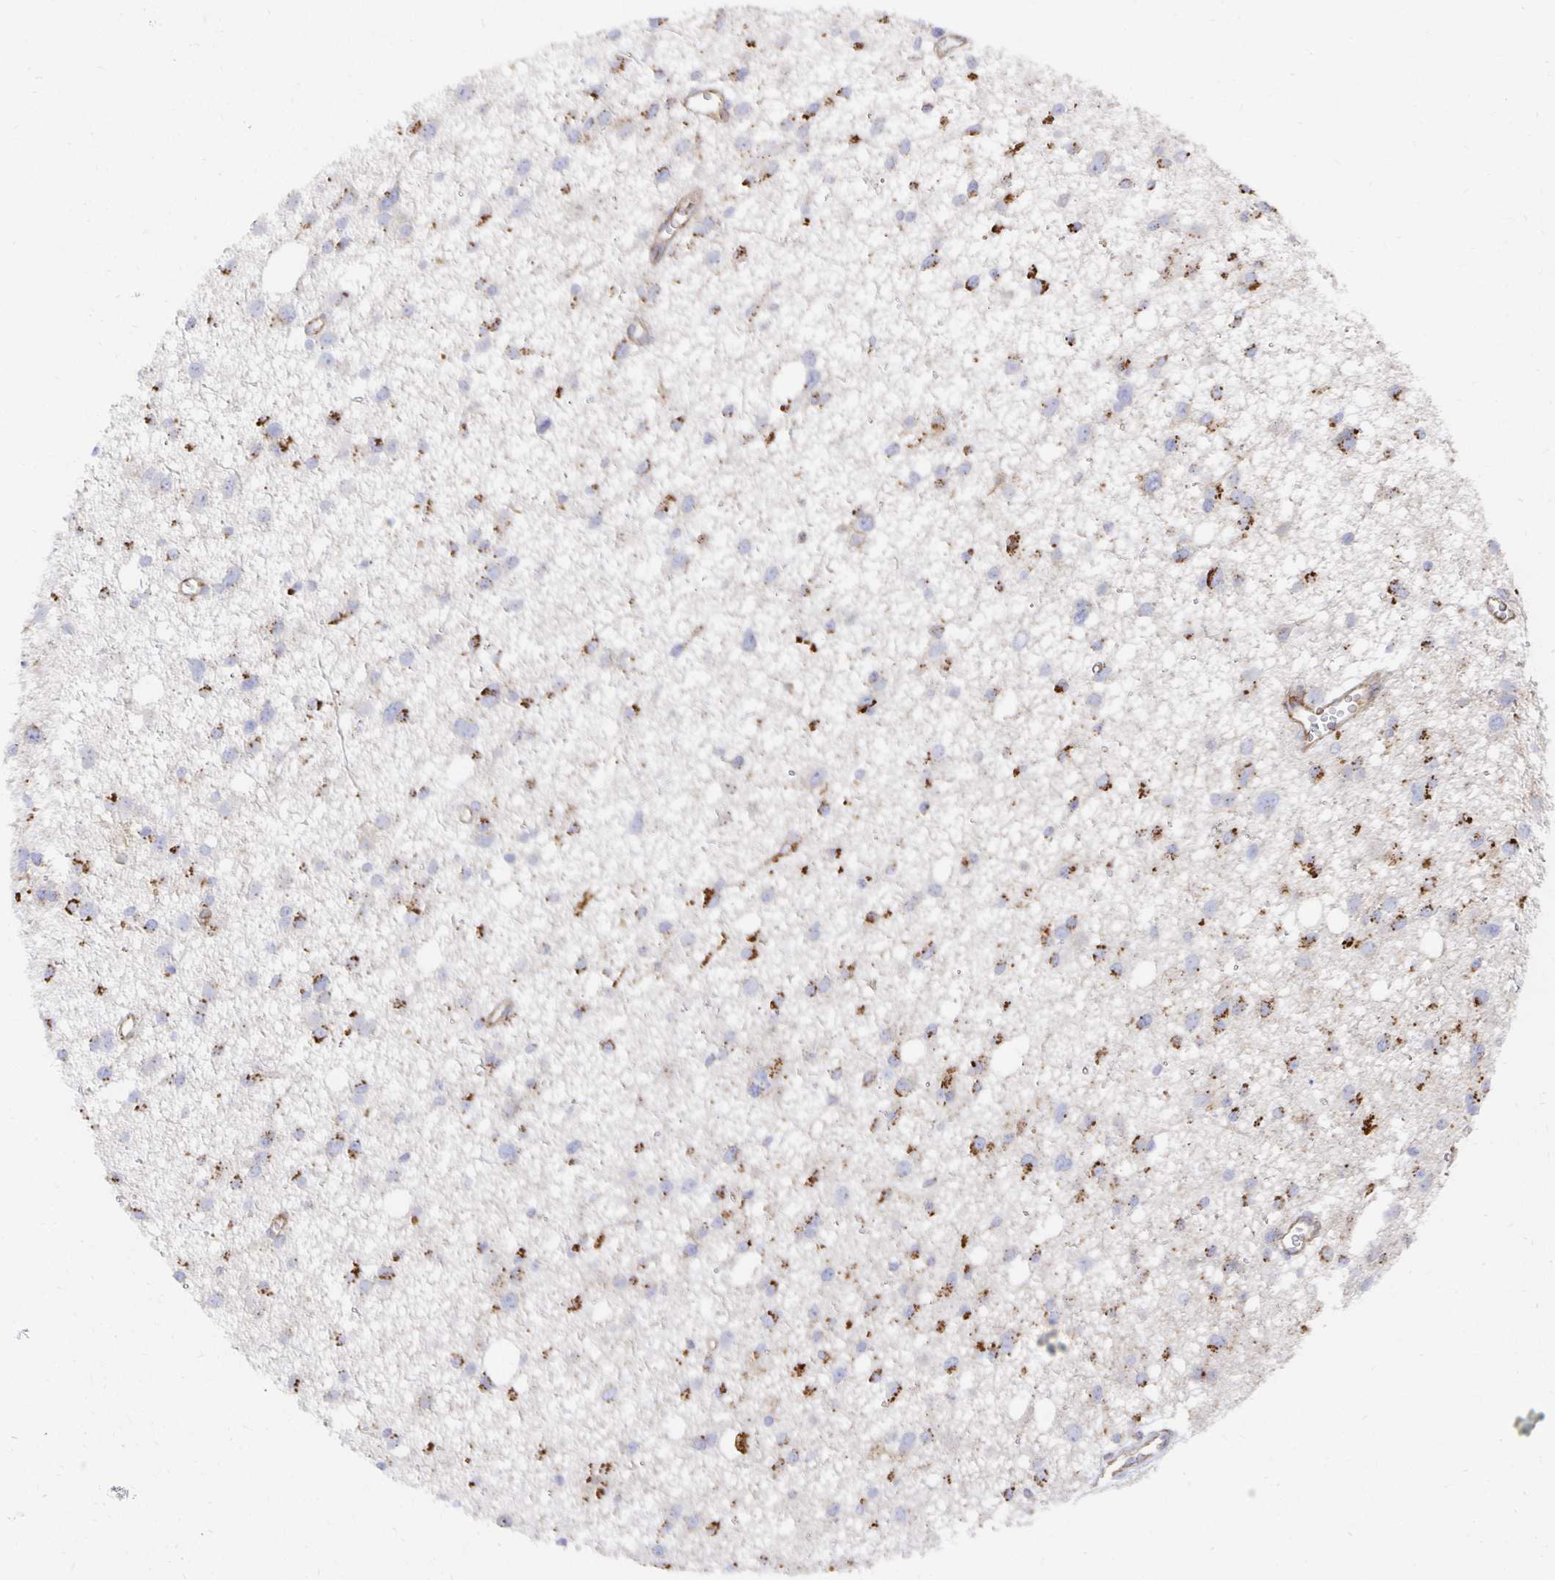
{"staining": {"intensity": "strong", "quantity": ">75%", "location": "cytoplasmic/membranous"}, "tissue": "glioma", "cell_type": "Tumor cells", "image_type": "cancer", "snomed": [{"axis": "morphology", "description": "Glioma, malignant, High grade"}, {"axis": "topography", "description": "Brain"}], "caption": "Immunohistochemistry (IHC) staining of glioma, which reveals high levels of strong cytoplasmic/membranous expression in approximately >75% of tumor cells indicating strong cytoplasmic/membranous protein staining. The staining was performed using DAB (brown) for protein detection and nuclei were counterstained in hematoxylin (blue).", "gene": "TAAR1", "patient": {"sex": "male", "age": 23}}